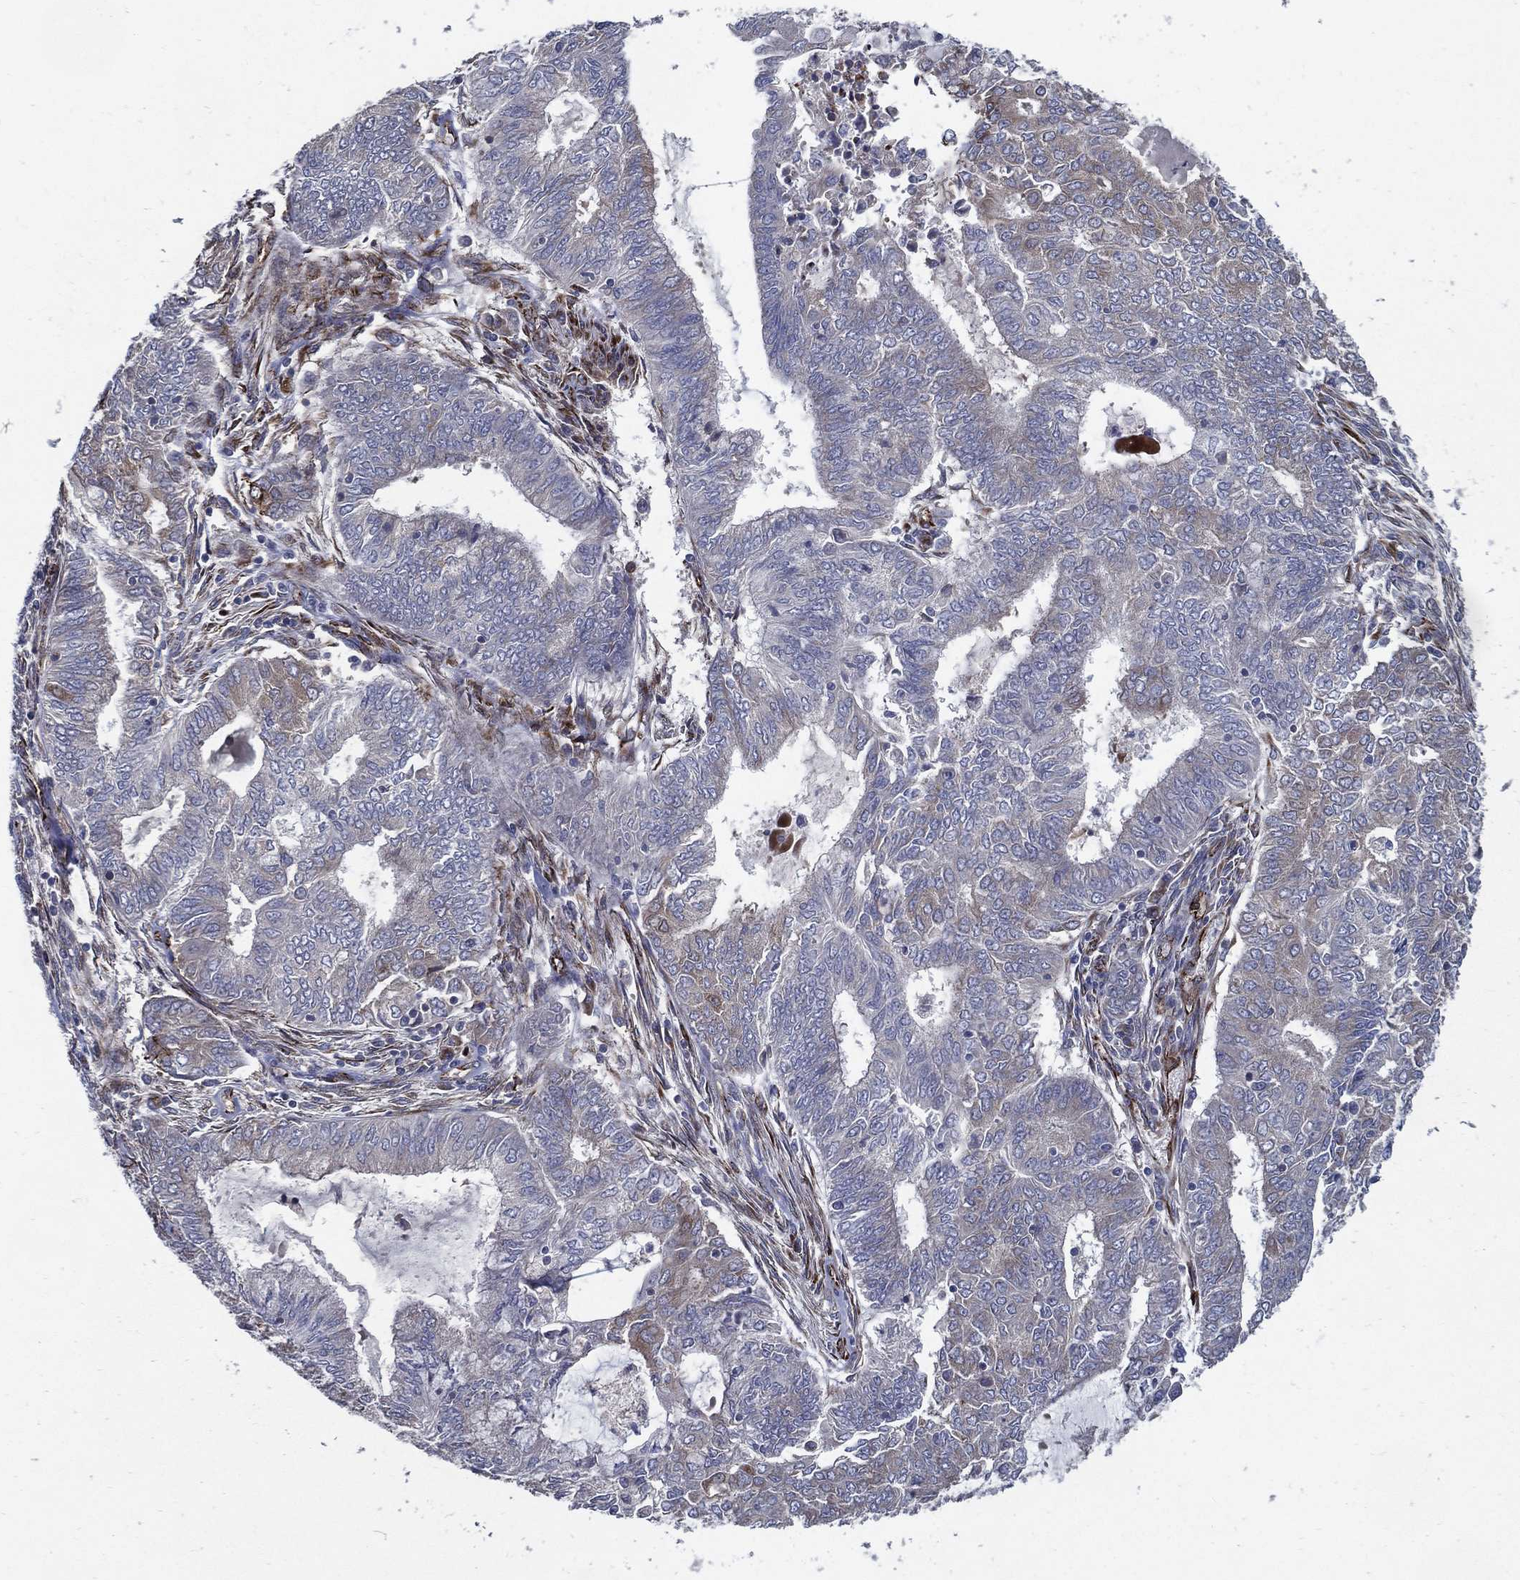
{"staining": {"intensity": "negative", "quantity": "none", "location": "none"}, "tissue": "endometrial cancer", "cell_type": "Tumor cells", "image_type": "cancer", "snomed": [{"axis": "morphology", "description": "Adenocarcinoma, NOS"}, {"axis": "topography", "description": "Endometrium"}], "caption": "Tumor cells are negative for brown protein staining in endometrial adenocarcinoma.", "gene": "ARHGAP11A", "patient": {"sex": "female", "age": 62}}